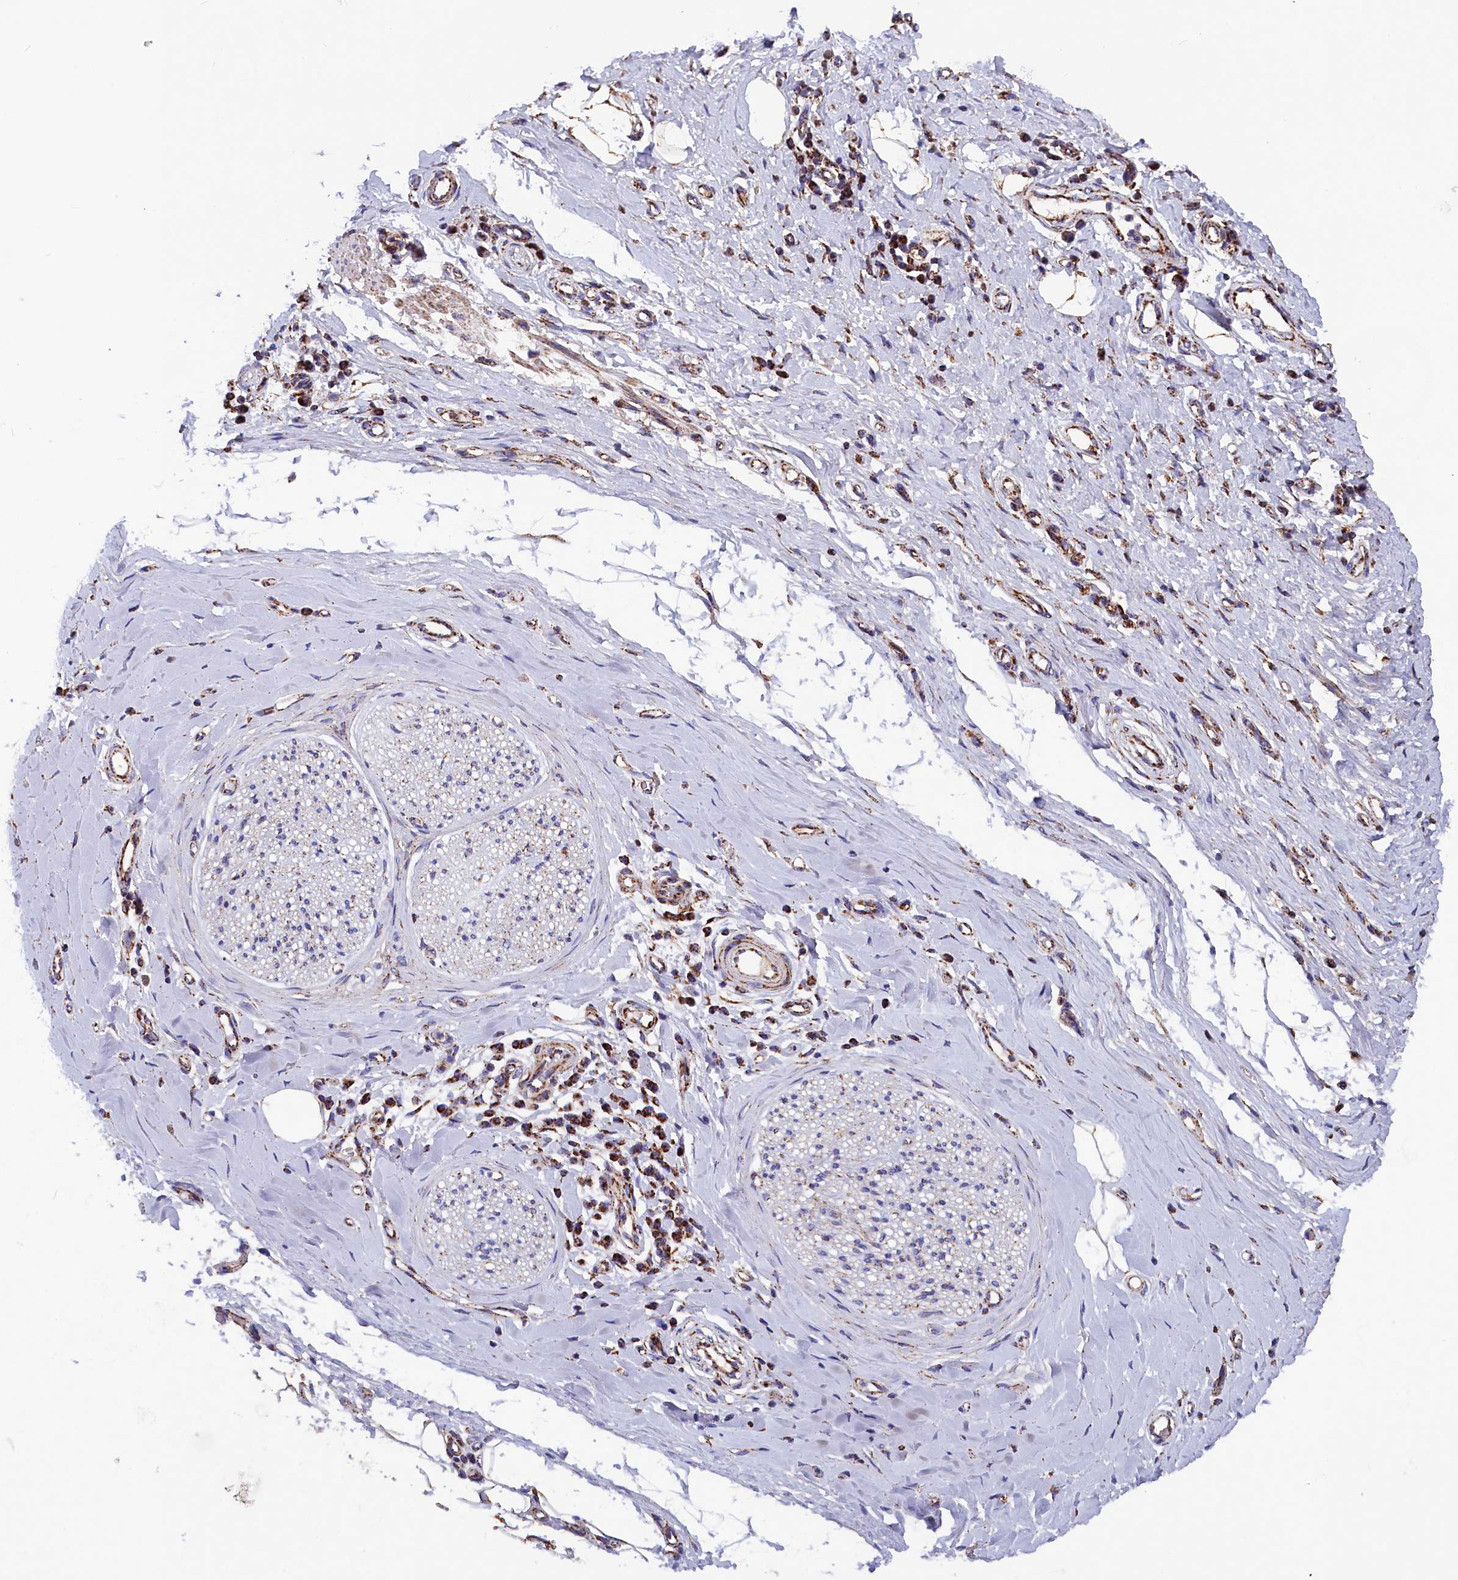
{"staining": {"intensity": "moderate", "quantity": "<25%", "location": "cytoplasmic/membranous"}, "tissue": "adipose tissue", "cell_type": "Adipocytes", "image_type": "normal", "snomed": [{"axis": "morphology", "description": "Normal tissue, NOS"}, {"axis": "morphology", "description": "Adenocarcinoma, NOS"}, {"axis": "topography", "description": "Esophagus"}, {"axis": "topography", "description": "Stomach, upper"}, {"axis": "topography", "description": "Peripheral nerve tissue"}], "caption": "IHC photomicrograph of unremarkable human adipose tissue stained for a protein (brown), which exhibits low levels of moderate cytoplasmic/membranous positivity in about <25% of adipocytes.", "gene": "SLC39A3", "patient": {"sex": "male", "age": 62}}